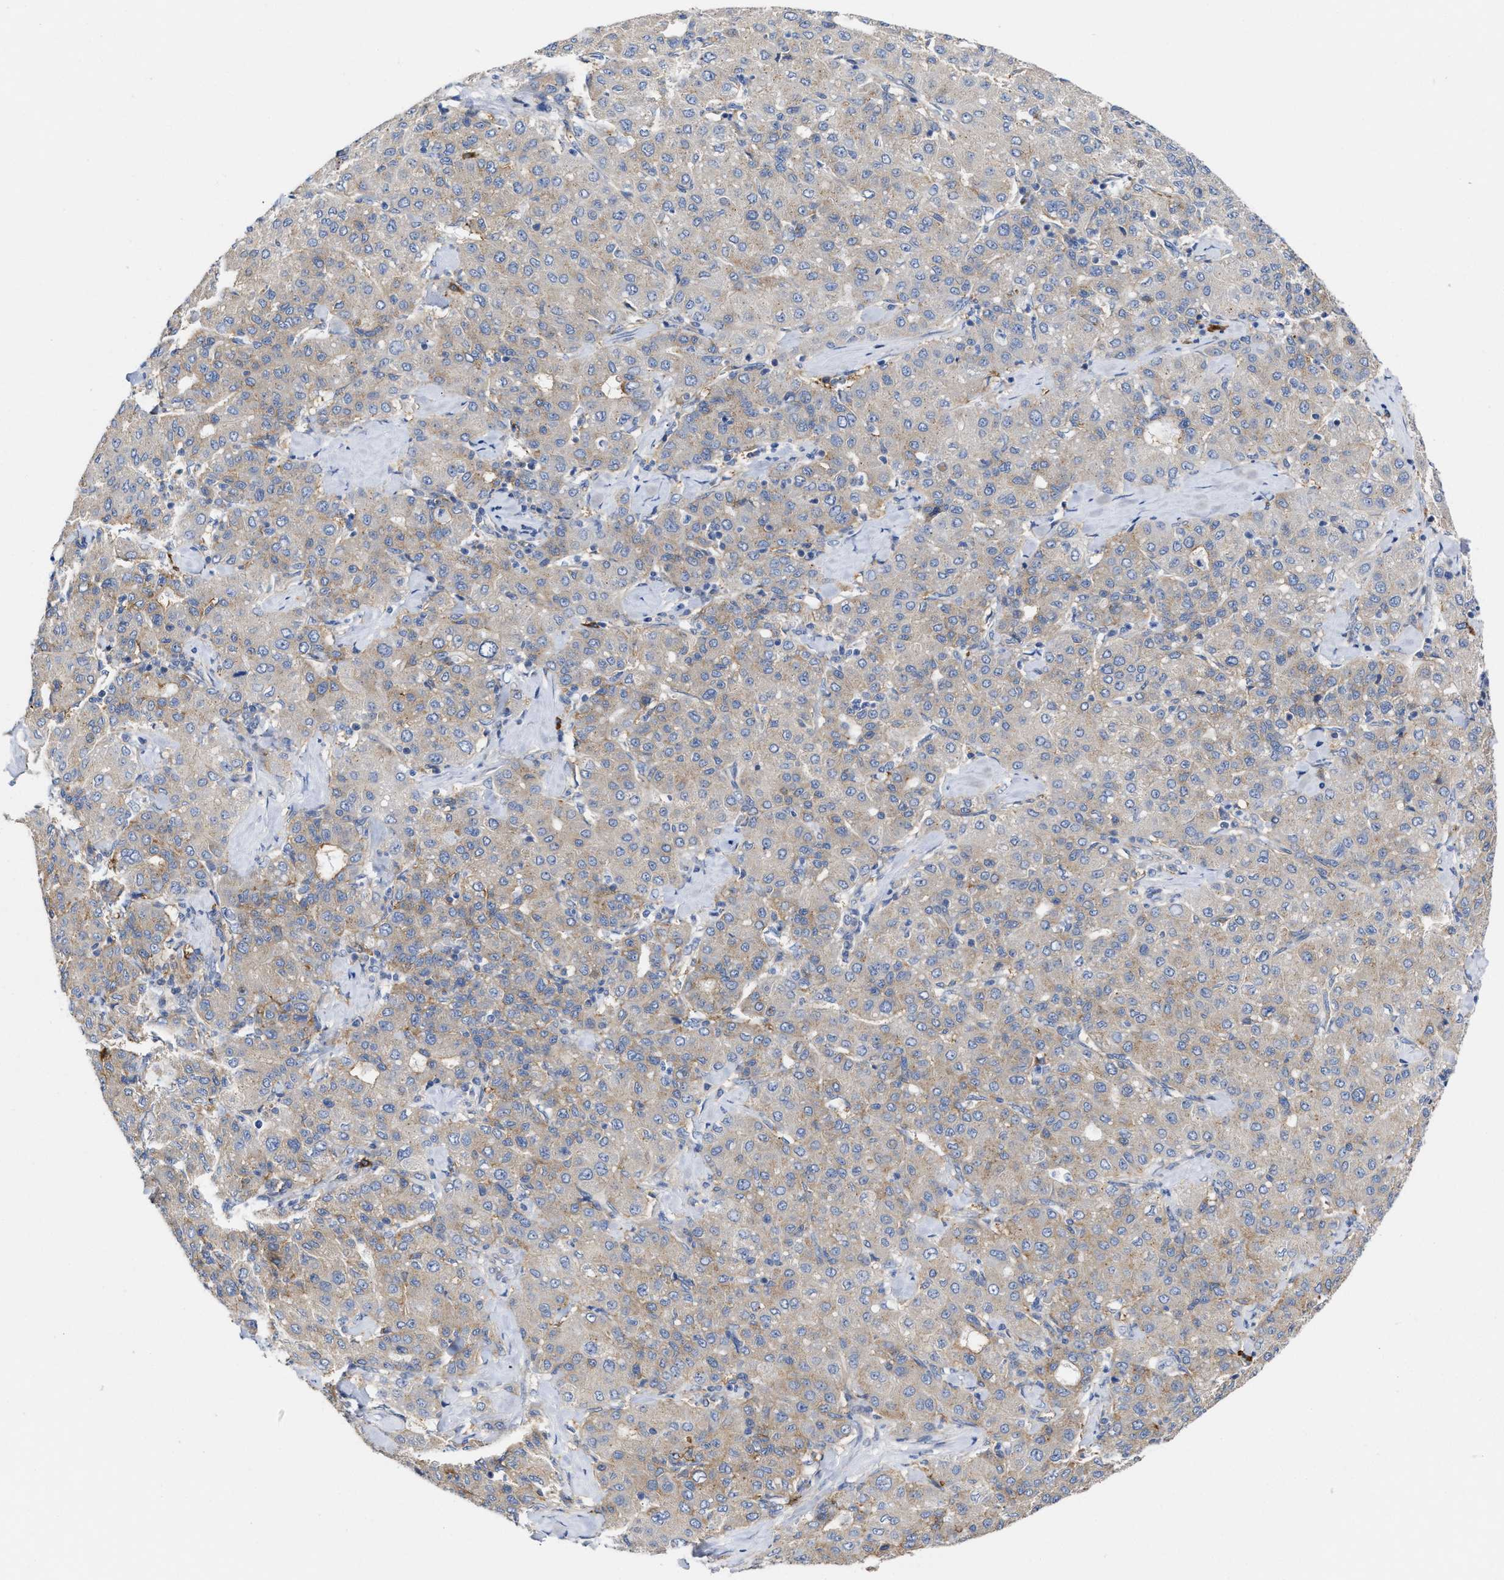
{"staining": {"intensity": "weak", "quantity": "<25%", "location": "cytoplasmic/membranous"}, "tissue": "liver cancer", "cell_type": "Tumor cells", "image_type": "cancer", "snomed": [{"axis": "morphology", "description": "Carcinoma, Hepatocellular, NOS"}, {"axis": "topography", "description": "Liver"}], "caption": "Immunohistochemistry (IHC) image of neoplastic tissue: liver cancer stained with DAB displays no significant protein expression in tumor cells.", "gene": "PPP1R15A", "patient": {"sex": "male", "age": 65}}